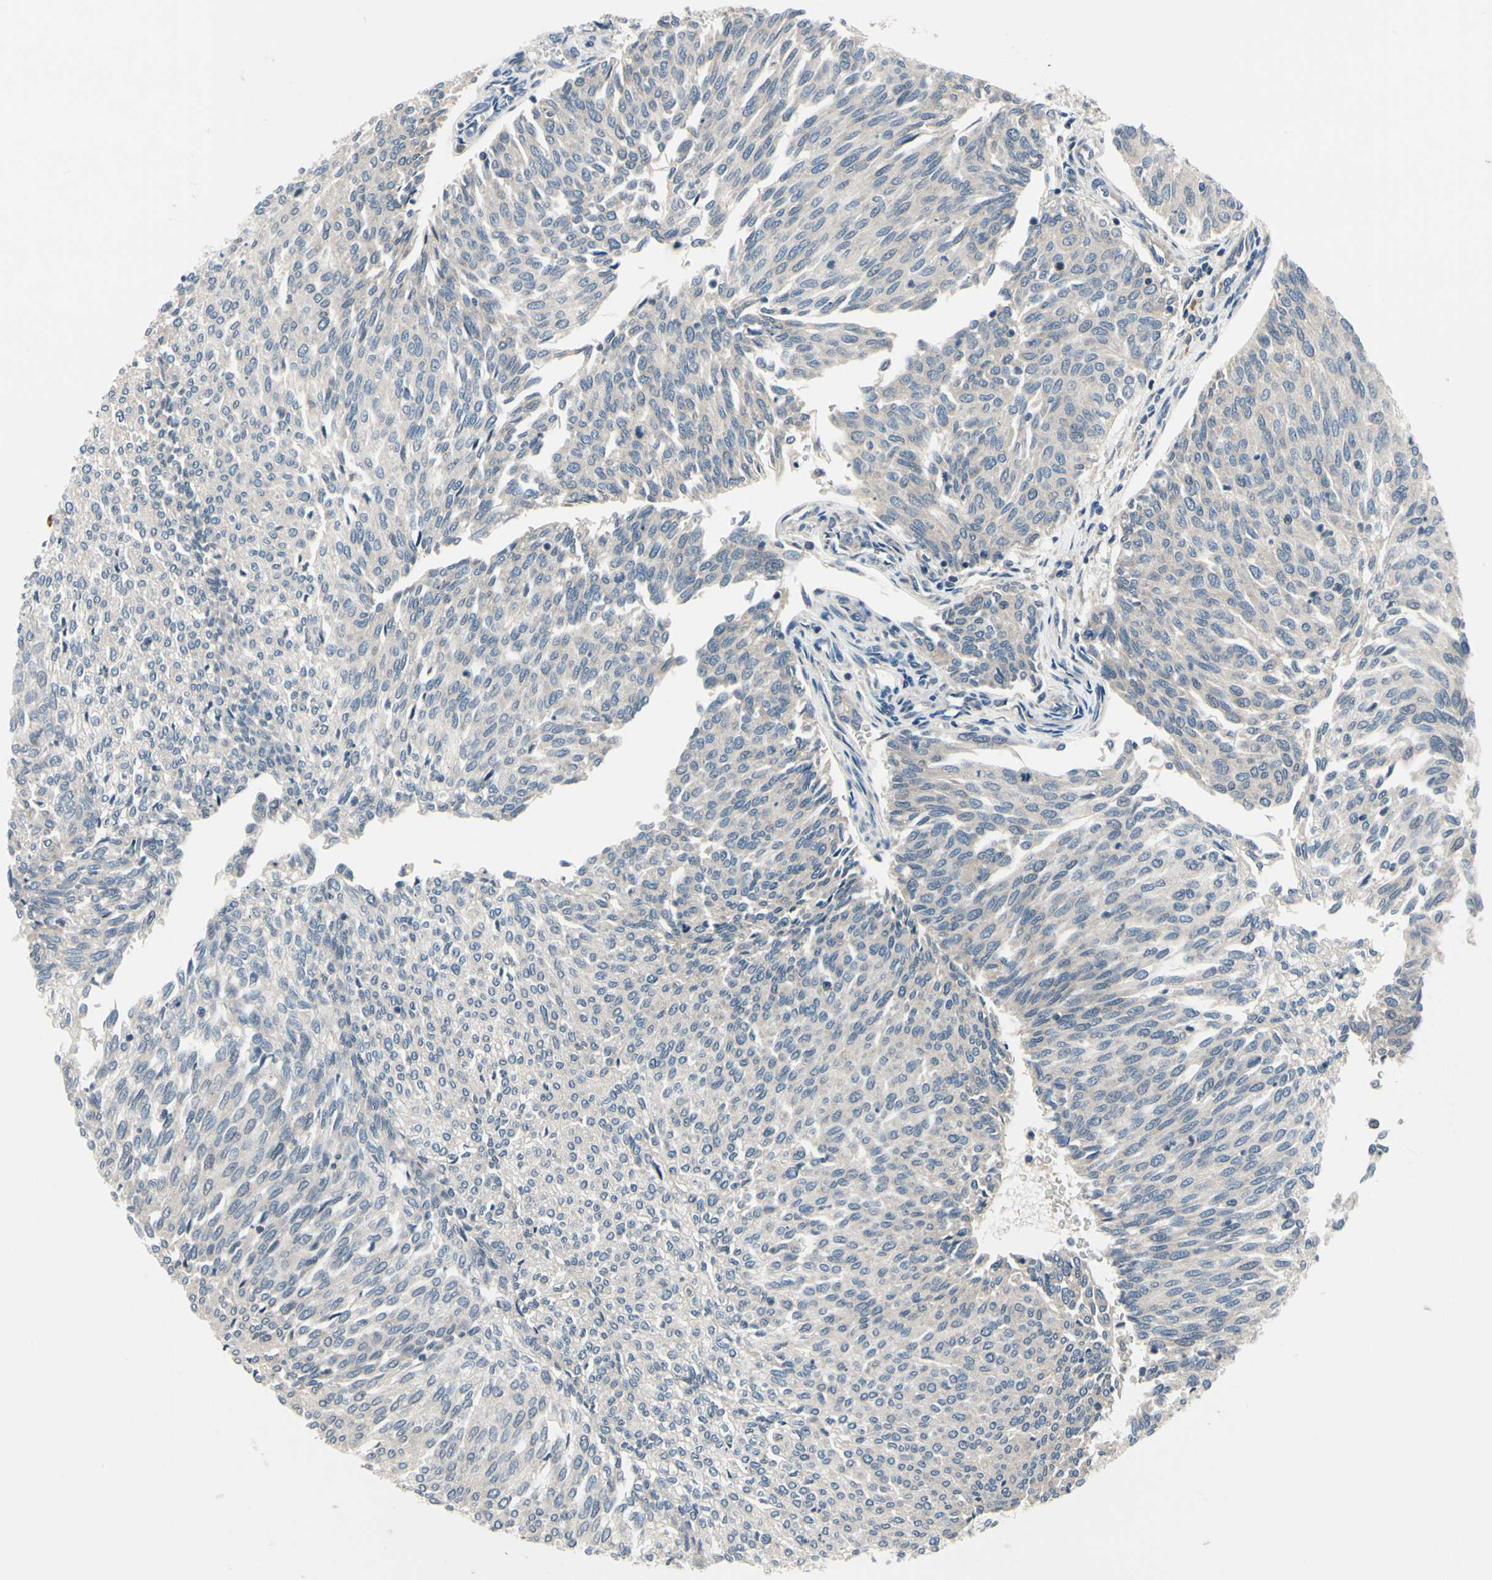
{"staining": {"intensity": "negative", "quantity": "none", "location": "none"}, "tissue": "urothelial cancer", "cell_type": "Tumor cells", "image_type": "cancer", "snomed": [{"axis": "morphology", "description": "Urothelial carcinoma, Low grade"}, {"axis": "topography", "description": "Urinary bladder"}], "caption": "Immunohistochemistry (IHC) of urothelial carcinoma (low-grade) shows no expression in tumor cells.", "gene": "SELENOK", "patient": {"sex": "female", "age": 79}}